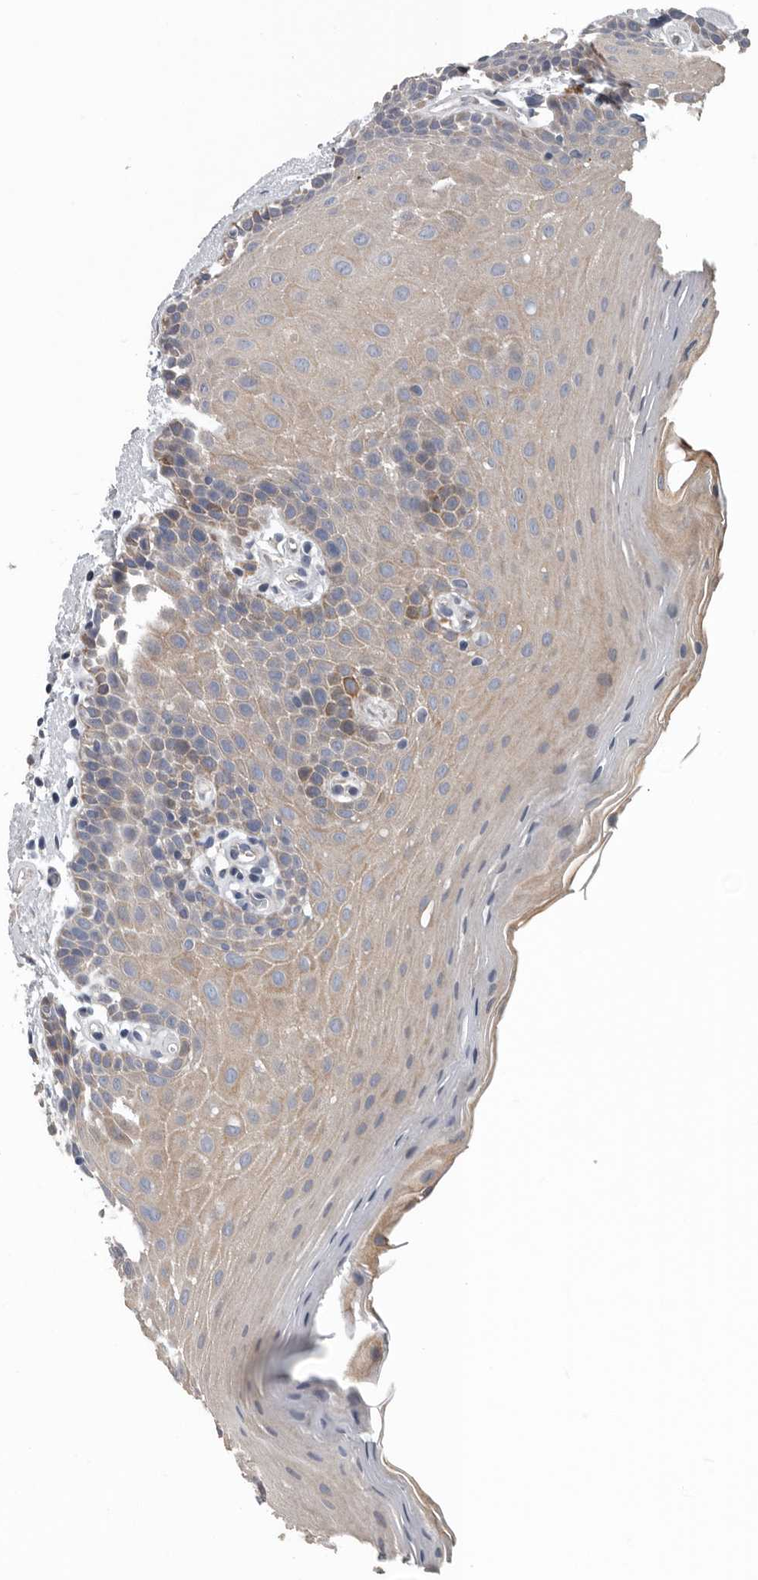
{"staining": {"intensity": "weak", "quantity": "25%-75%", "location": "cytoplasmic/membranous"}, "tissue": "oral mucosa", "cell_type": "Squamous epithelial cells", "image_type": "normal", "snomed": [{"axis": "morphology", "description": "Normal tissue, NOS"}, {"axis": "topography", "description": "Oral tissue"}], "caption": "Protein staining of unremarkable oral mucosa reveals weak cytoplasmic/membranous positivity in approximately 25%-75% of squamous epithelial cells.", "gene": "DPY19L4", "patient": {"sex": "male", "age": 62}}